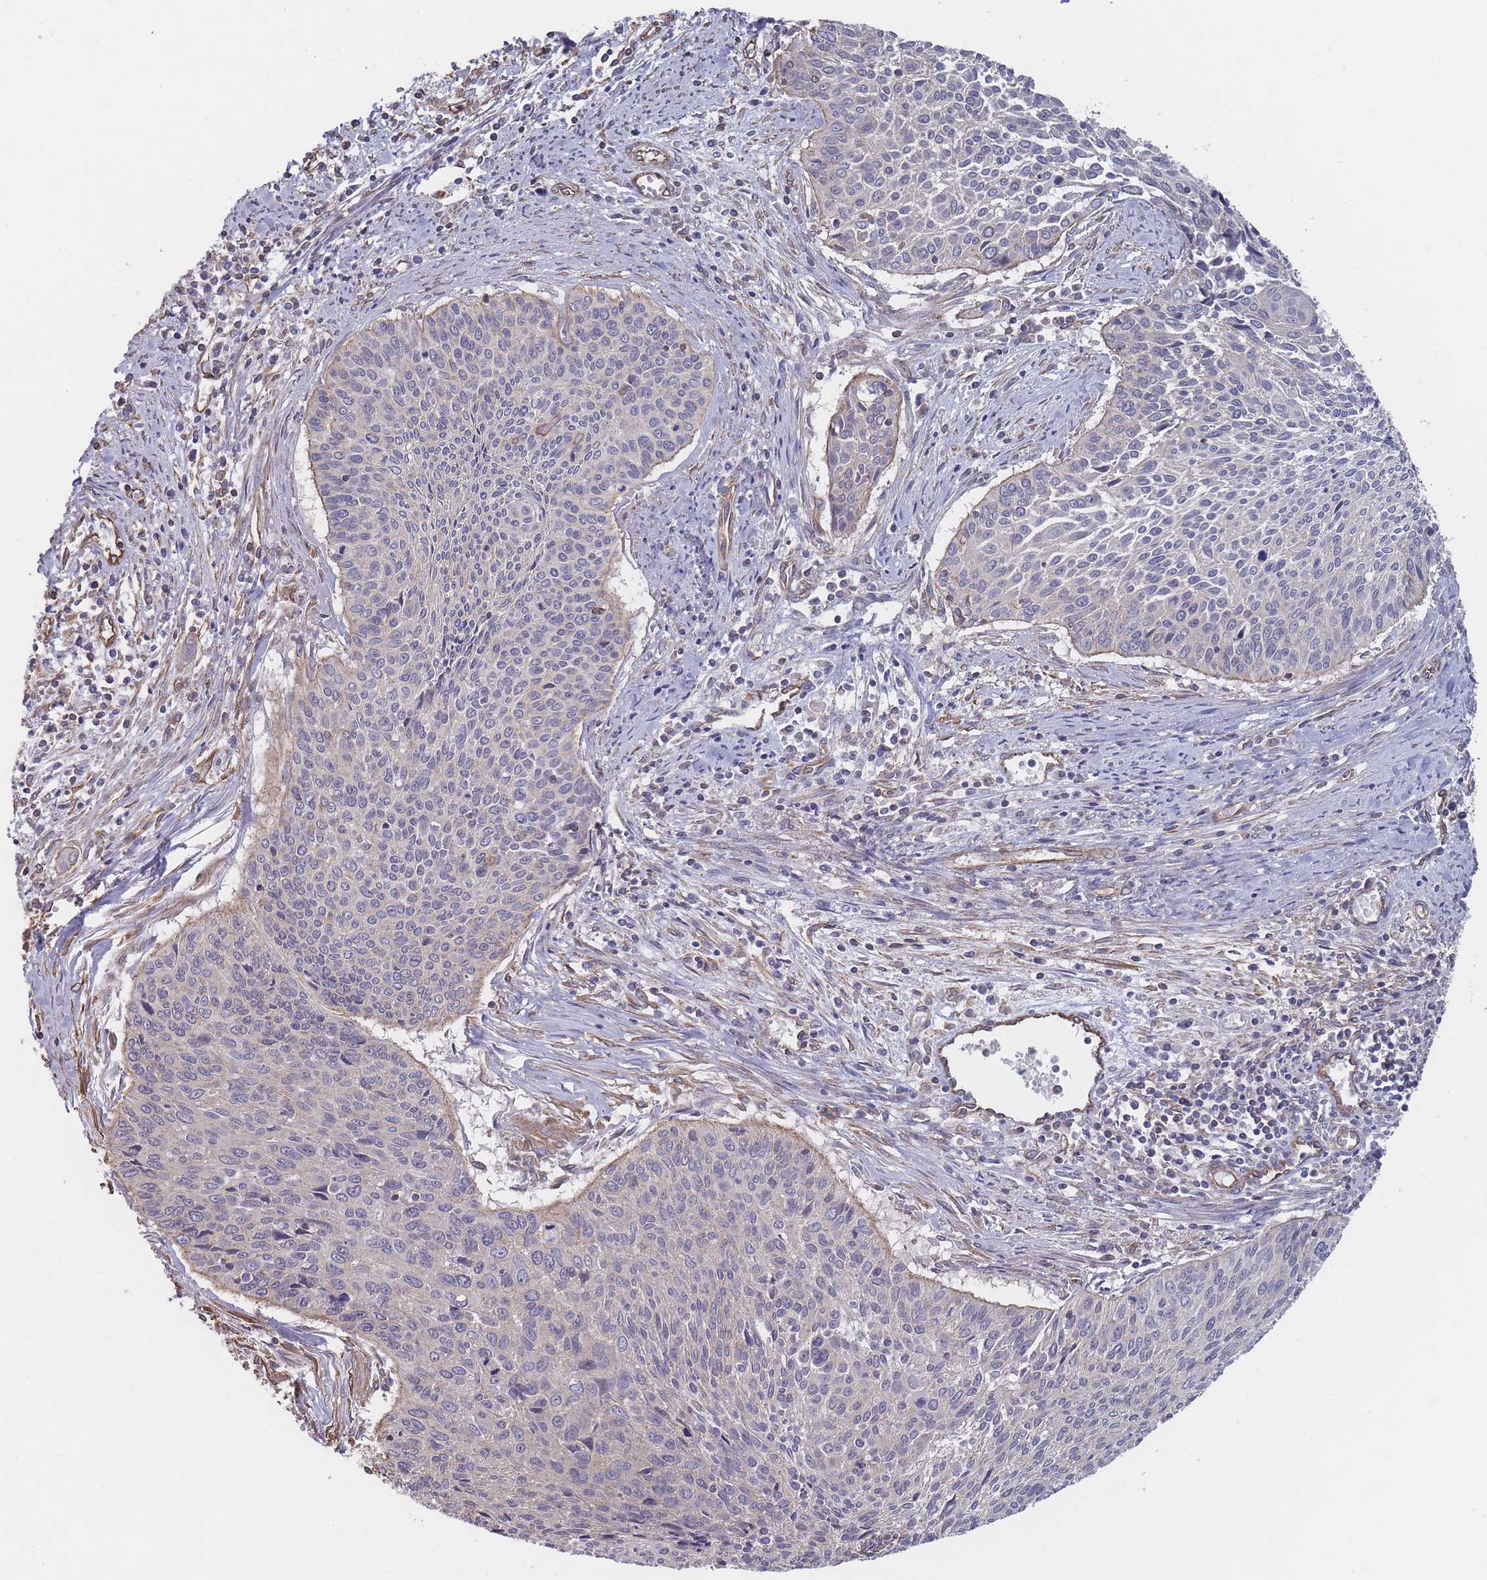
{"staining": {"intensity": "negative", "quantity": "none", "location": "none"}, "tissue": "cervical cancer", "cell_type": "Tumor cells", "image_type": "cancer", "snomed": [{"axis": "morphology", "description": "Squamous cell carcinoma, NOS"}, {"axis": "topography", "description": "Cervix"}], "caption": "A high-resolution image shows immunohistochemistry (IHC) staining of squamous cell carcinoma (cervical), which shows no significant staining in tumor cells.", "gene": "SLC1A6", "patient": {"sex": "female", "age": 55}}